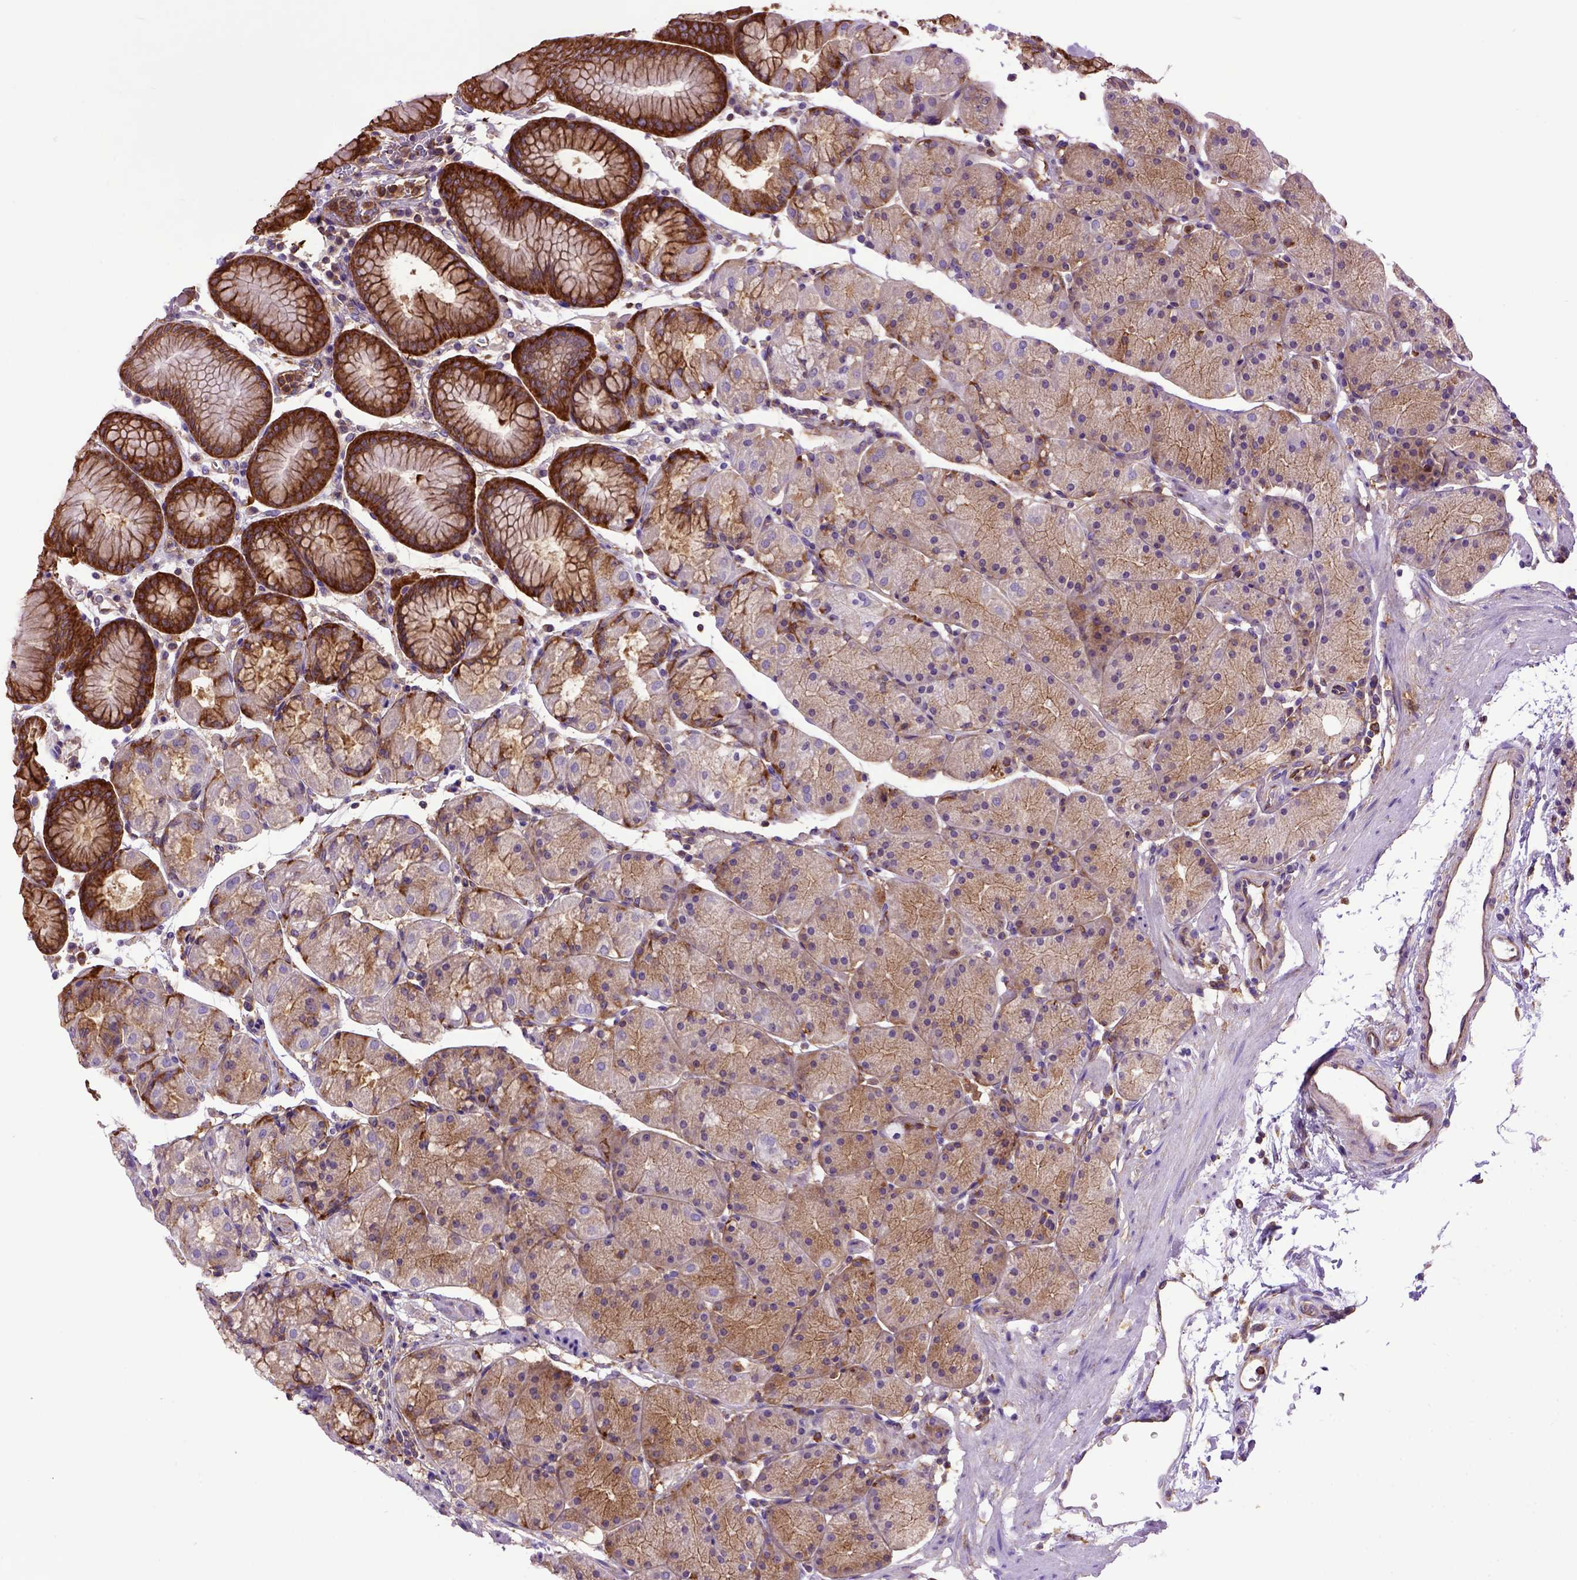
{"staining": {"intensity": "strong", "quantity": "25%-75%", "location": "cytoplasmic/membranous"}, "tissue": "stomach", "cell_type": "Glandular cells", "image_type": "normal", "snomed": [{"axis": "morphology", "description": "Normal tissue, NOS"}, {"axis": "topography", "description": "Stomach, upper"}, {"axis": "topography", "description": "Stomach"}], "caption": "The micrograph demonstrates a brown stain indicating the presence of a protein in the cytoplasmic/membranous of glandular cells in stomach.", "gene": "MVP", "patient": {"sex": "male", "age": 76}}